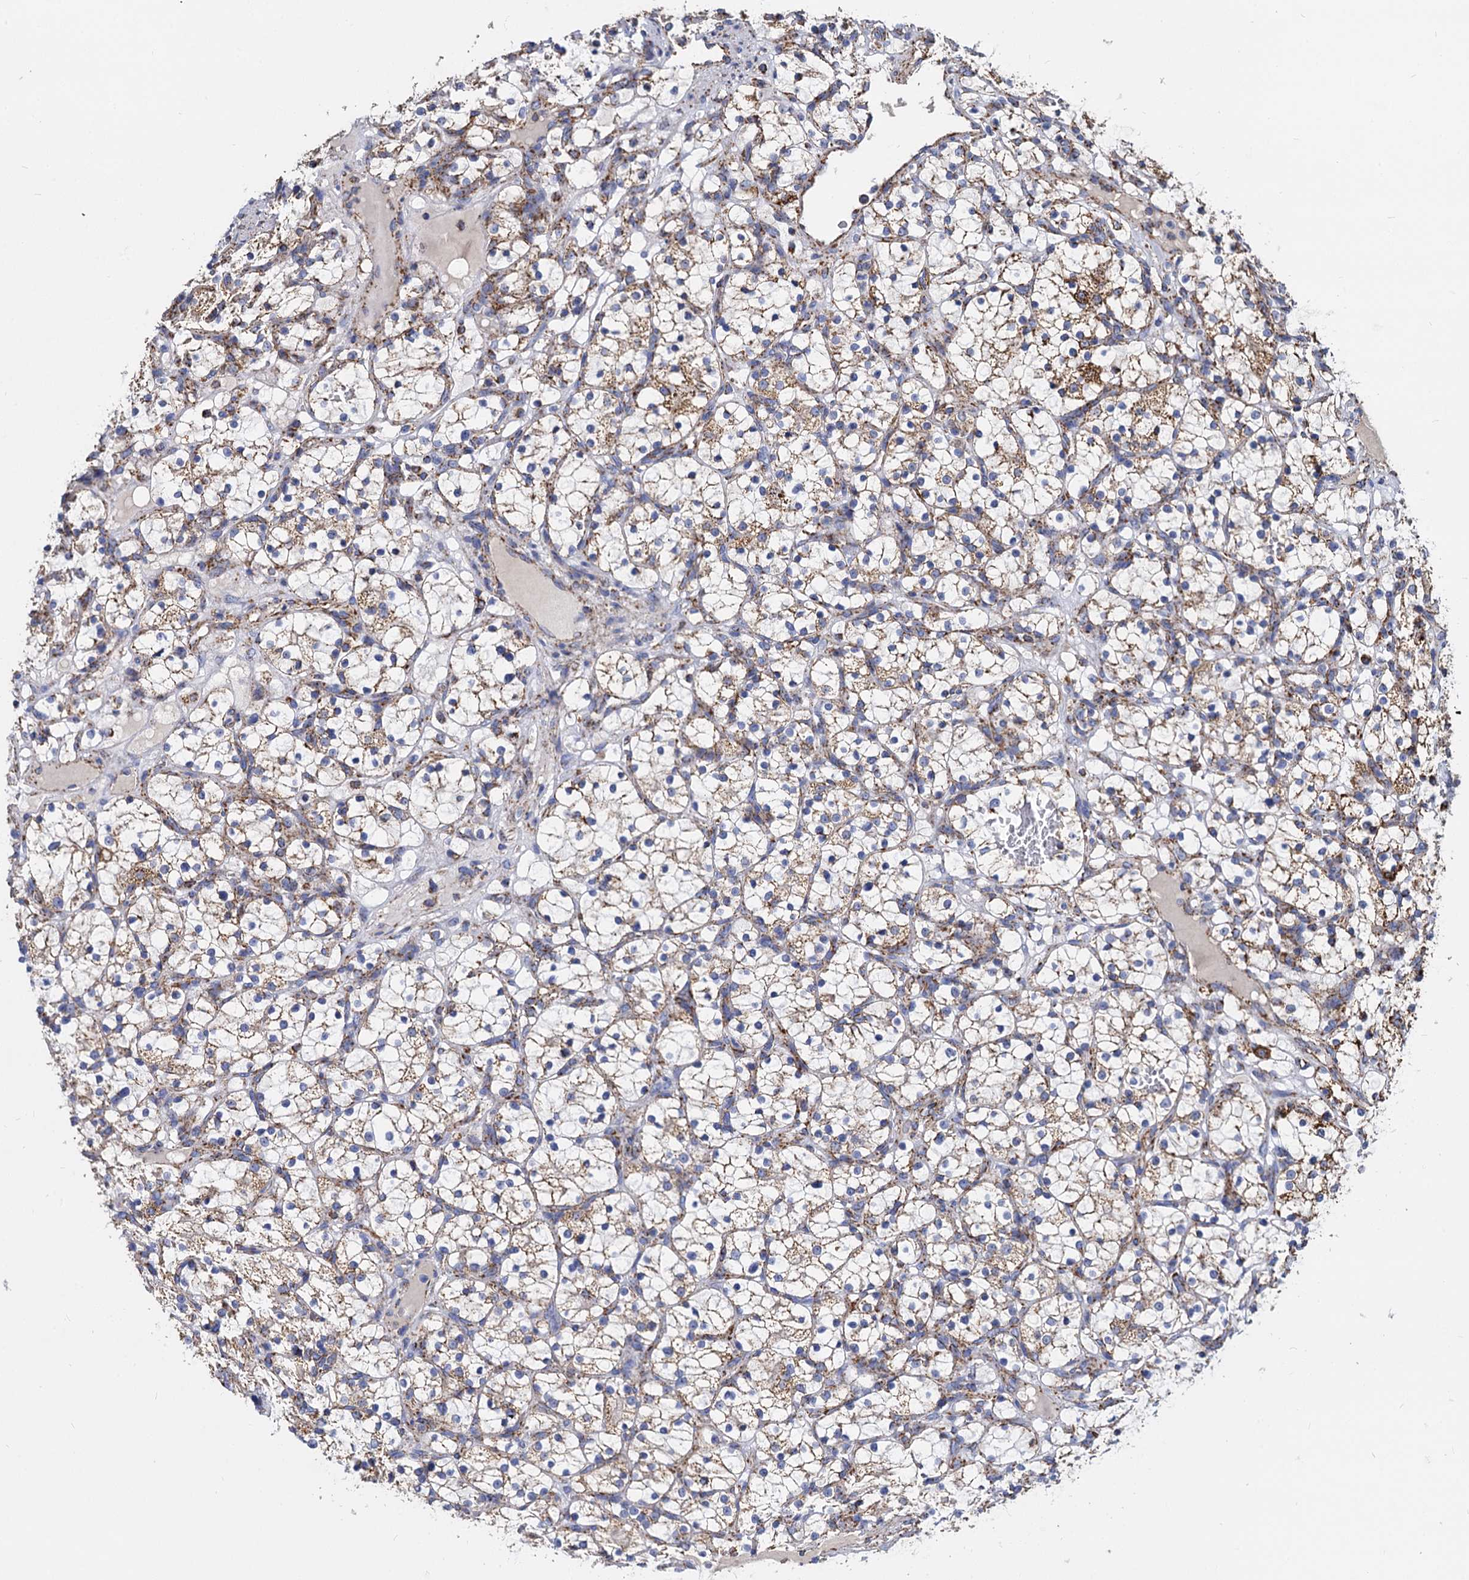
{"staining": {"intensity": "moderate", "quantity": "25%-75%", "location": "cytoplasmic/membranous"}, "tissue": "renal cancer", "cell_type": "Tumor cells", "image_type": "cancer", "snomed": [{"axis": "morphology", "description": "Adenocarcinoma, NOS"}, {"axis": "topography", "description": "Kidney"}], "caption": "Brown immunohistochemical staining in human renal cancer reveals moderate cytoplasmic/membranous expression in approximately 25%-75% of tumor cells.", "gene": "TIMM10", "patient": {"sex": "female", "age": 69}}